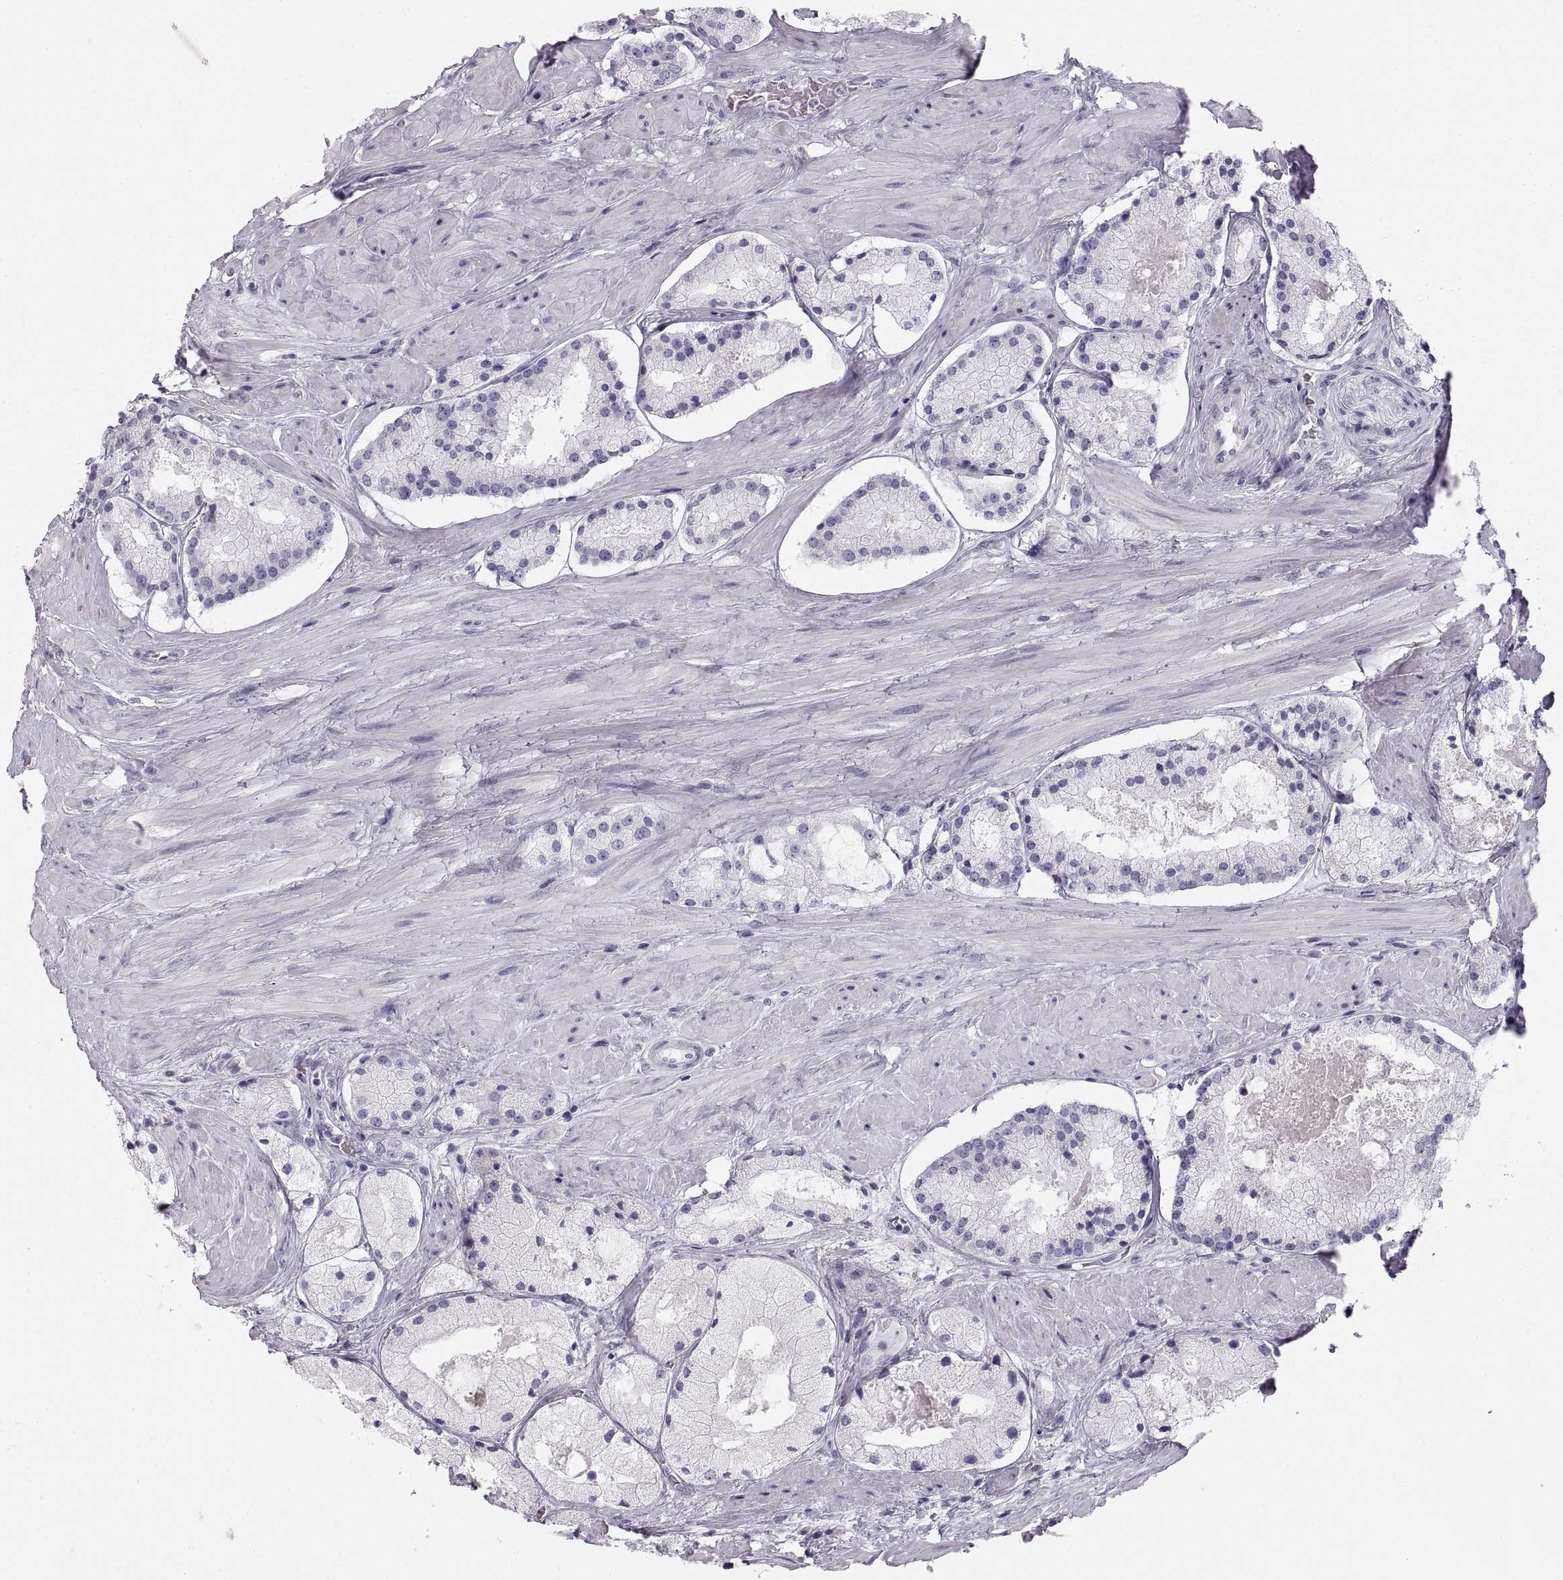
{"staining": {"intensity": "negative", "quantity": "none", "location": "none"}, "tissue": "prostate cancer", "cell_type": "Tumor cells", "image_type": "cancer", "snomed": [{"axis": "morphology", "description": "Adenocarcinoma, NOS"}, {"axis": "morphology", "description": "Adenocarcinoma, High grade"}, {"axis": "topography", "description": "Prostate"}], "caption": "The micrograph displays no significant positivity in tumor cells of prostate cancer.", "gene": "CRYAA", "patient": {"sex": "male", "age": 64}}